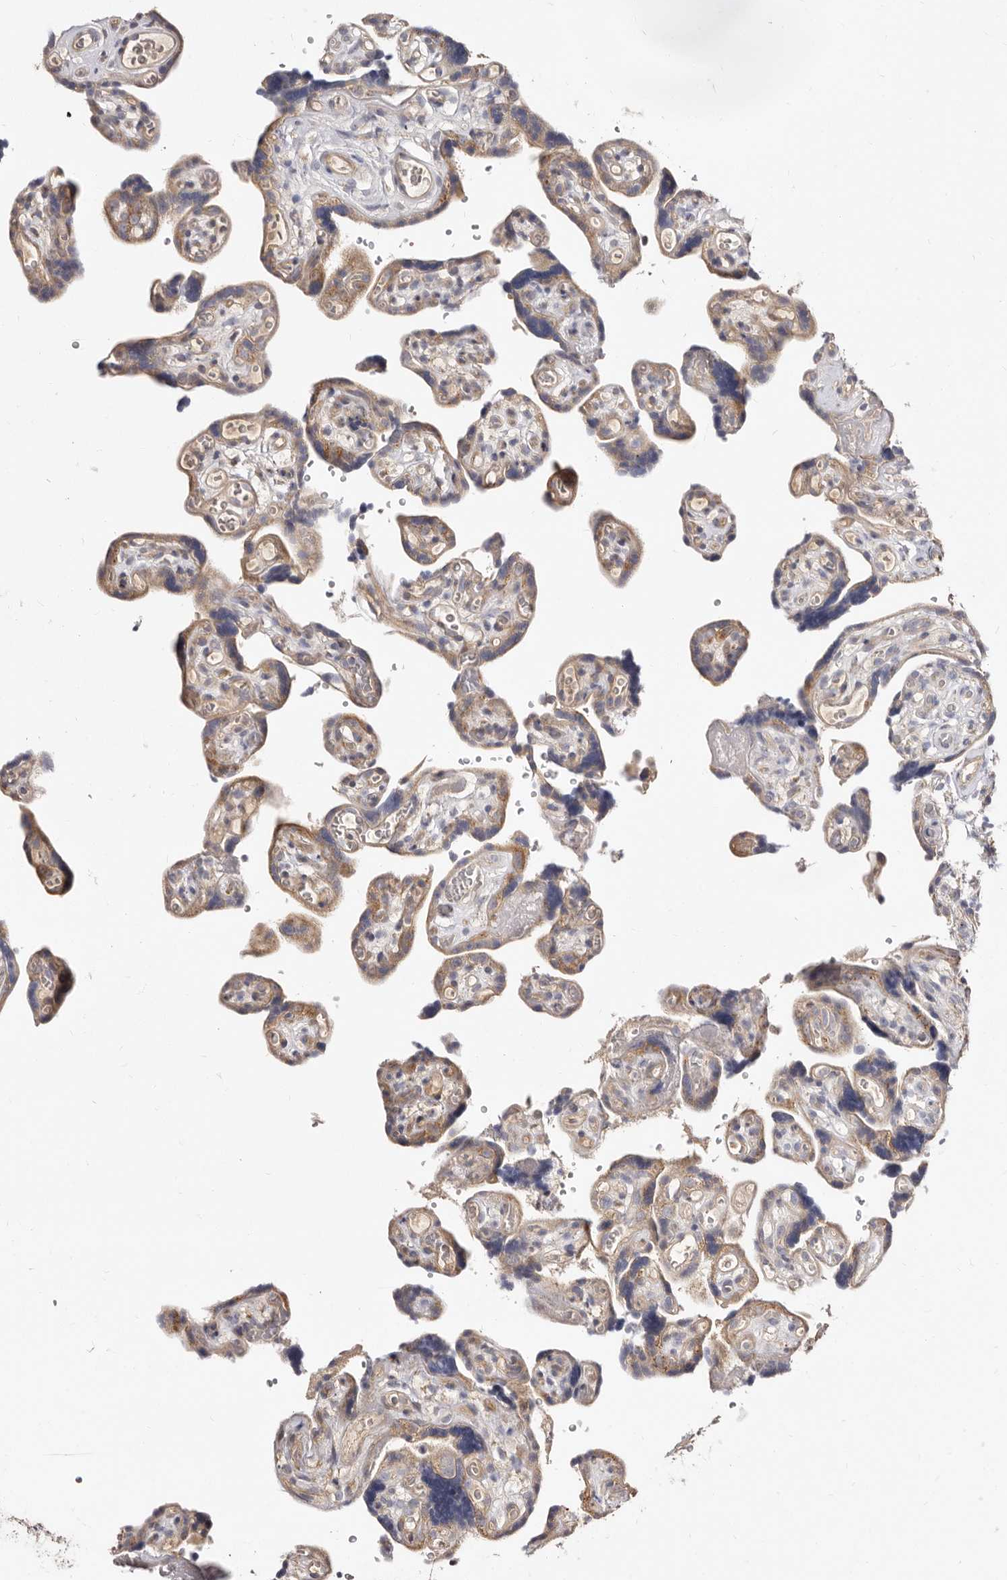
{"staining": {"intensity": "moderate", "quantity": "25%-75%", "location": "cytoplasmic/membranous"}, "tissue": "placenta", "cell_type": "Decidual cells", "image_type": "normal", "snomed": [{"axis": "morphology", "description": "Normal tissue, NOS"}, {"axis": "topography", "description": "Placenta"}], "caption": "Placenta stained with DAB immunohistochemistry (IHC) demonstrates medium levels of moderate cytoplasmic/membranous positivity in about 25%-75% of decidual cells. (DAB (3,3'-diaminobenzidine) IHC, brown staining for protein, blue staining for nuclei).", "gene": "BAIAP2L1", "patient": {"sex": "female", "age": 30}}